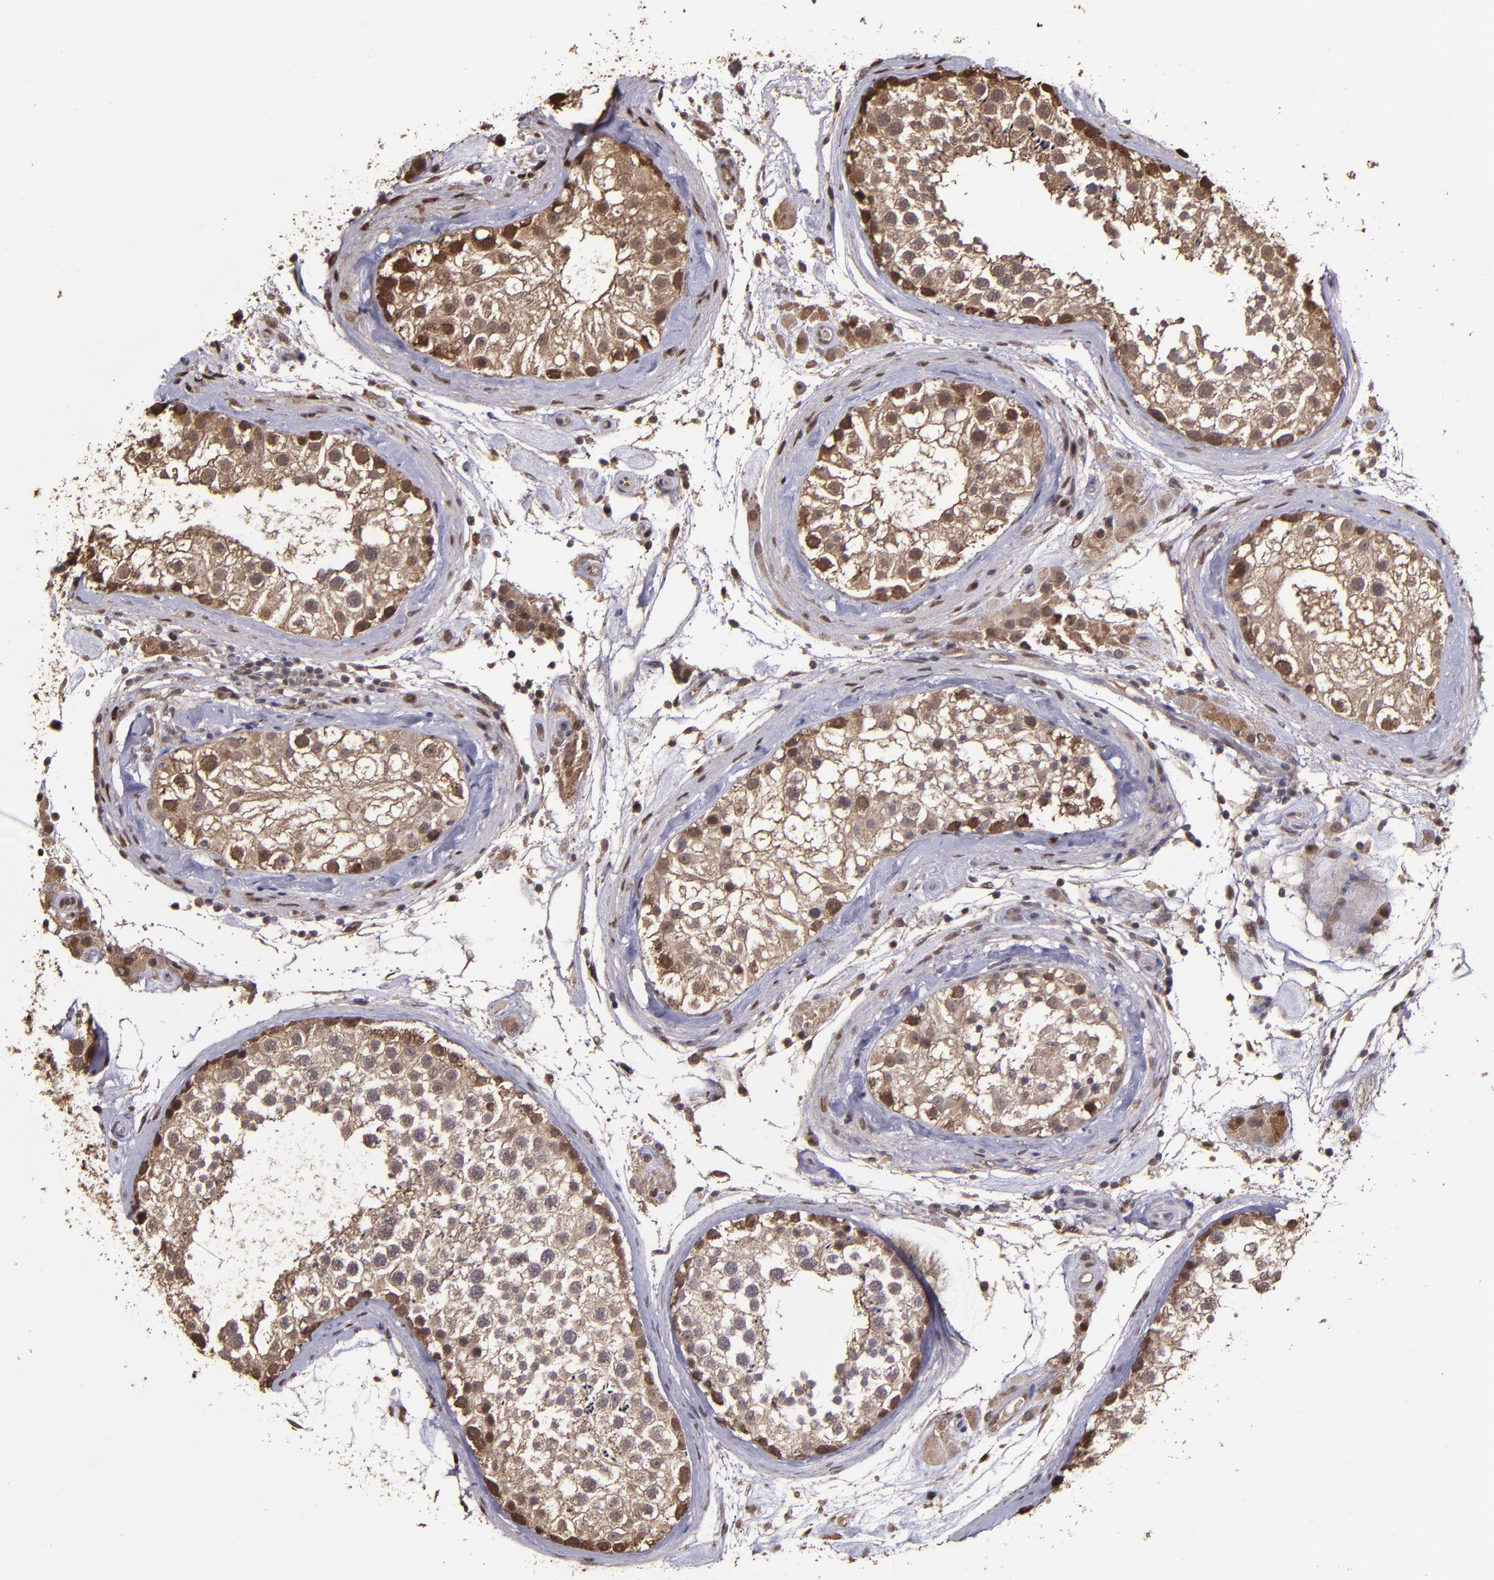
{"staining": {"intensity": "moderate", "quantity": "25%-75%", "location": "cytoplasmic/membranous,nuclear"}, "tissue": "testis", "cell_type": "Cells in seminiferous ducts", "image_type": "normal", "snomed": [{"axis": "morphology", "description": "Normal tissue, NOS"}, {"axis": "topography", "description": "Testis"}], "caption": "Protein expression analysis of normal testis shows moderate cytoplasmic/membranous,nuclear expression in approximately 25%-75% of cells in seminiferous ducts.", "gene": "SERPINF2", "patient": {"sex": "male", "age": 46}}